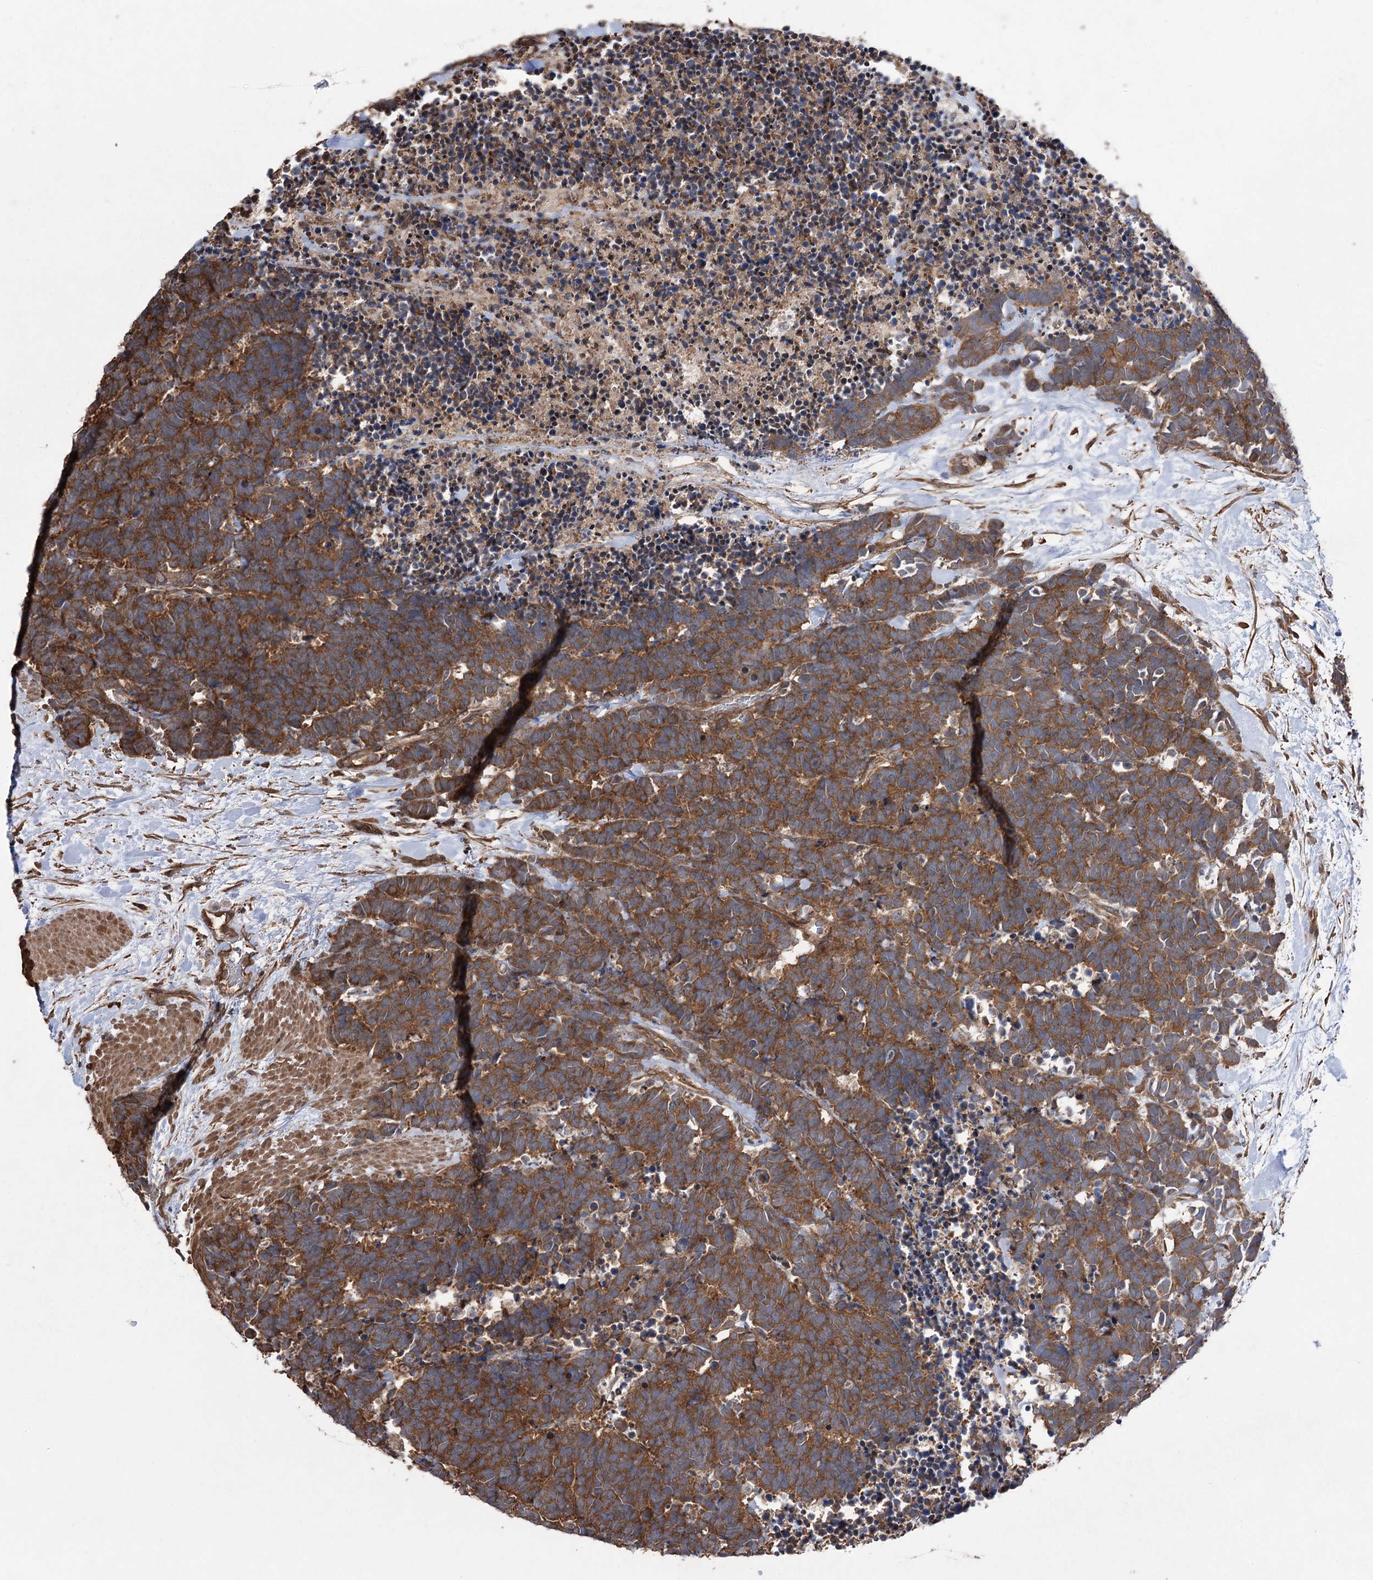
{"staining": {"intensity": "moderate", "quantity": ">75%", "location": "cytoplasmic/membranous"}, "tissue": "carcinoid", "cell_type": "Tumor cells", "image_type": "cancer", "snomed": [{"axis": "morphology", "description": "Carcinoma, NOS"}, {"axis": "morphology", "description": "Carcinoid, malignant, NOS"}, {"axis": "topography", "description": "Urinary bladder"}], "caption": "There is medium levels of moderate cytoplasmic/membranous expression in tumor cells of carcinoid, as demonstrated by immunohistochemical staining (brown color).", "gene": "LARS2", "patient": {"sex": "male", "age": 57}}